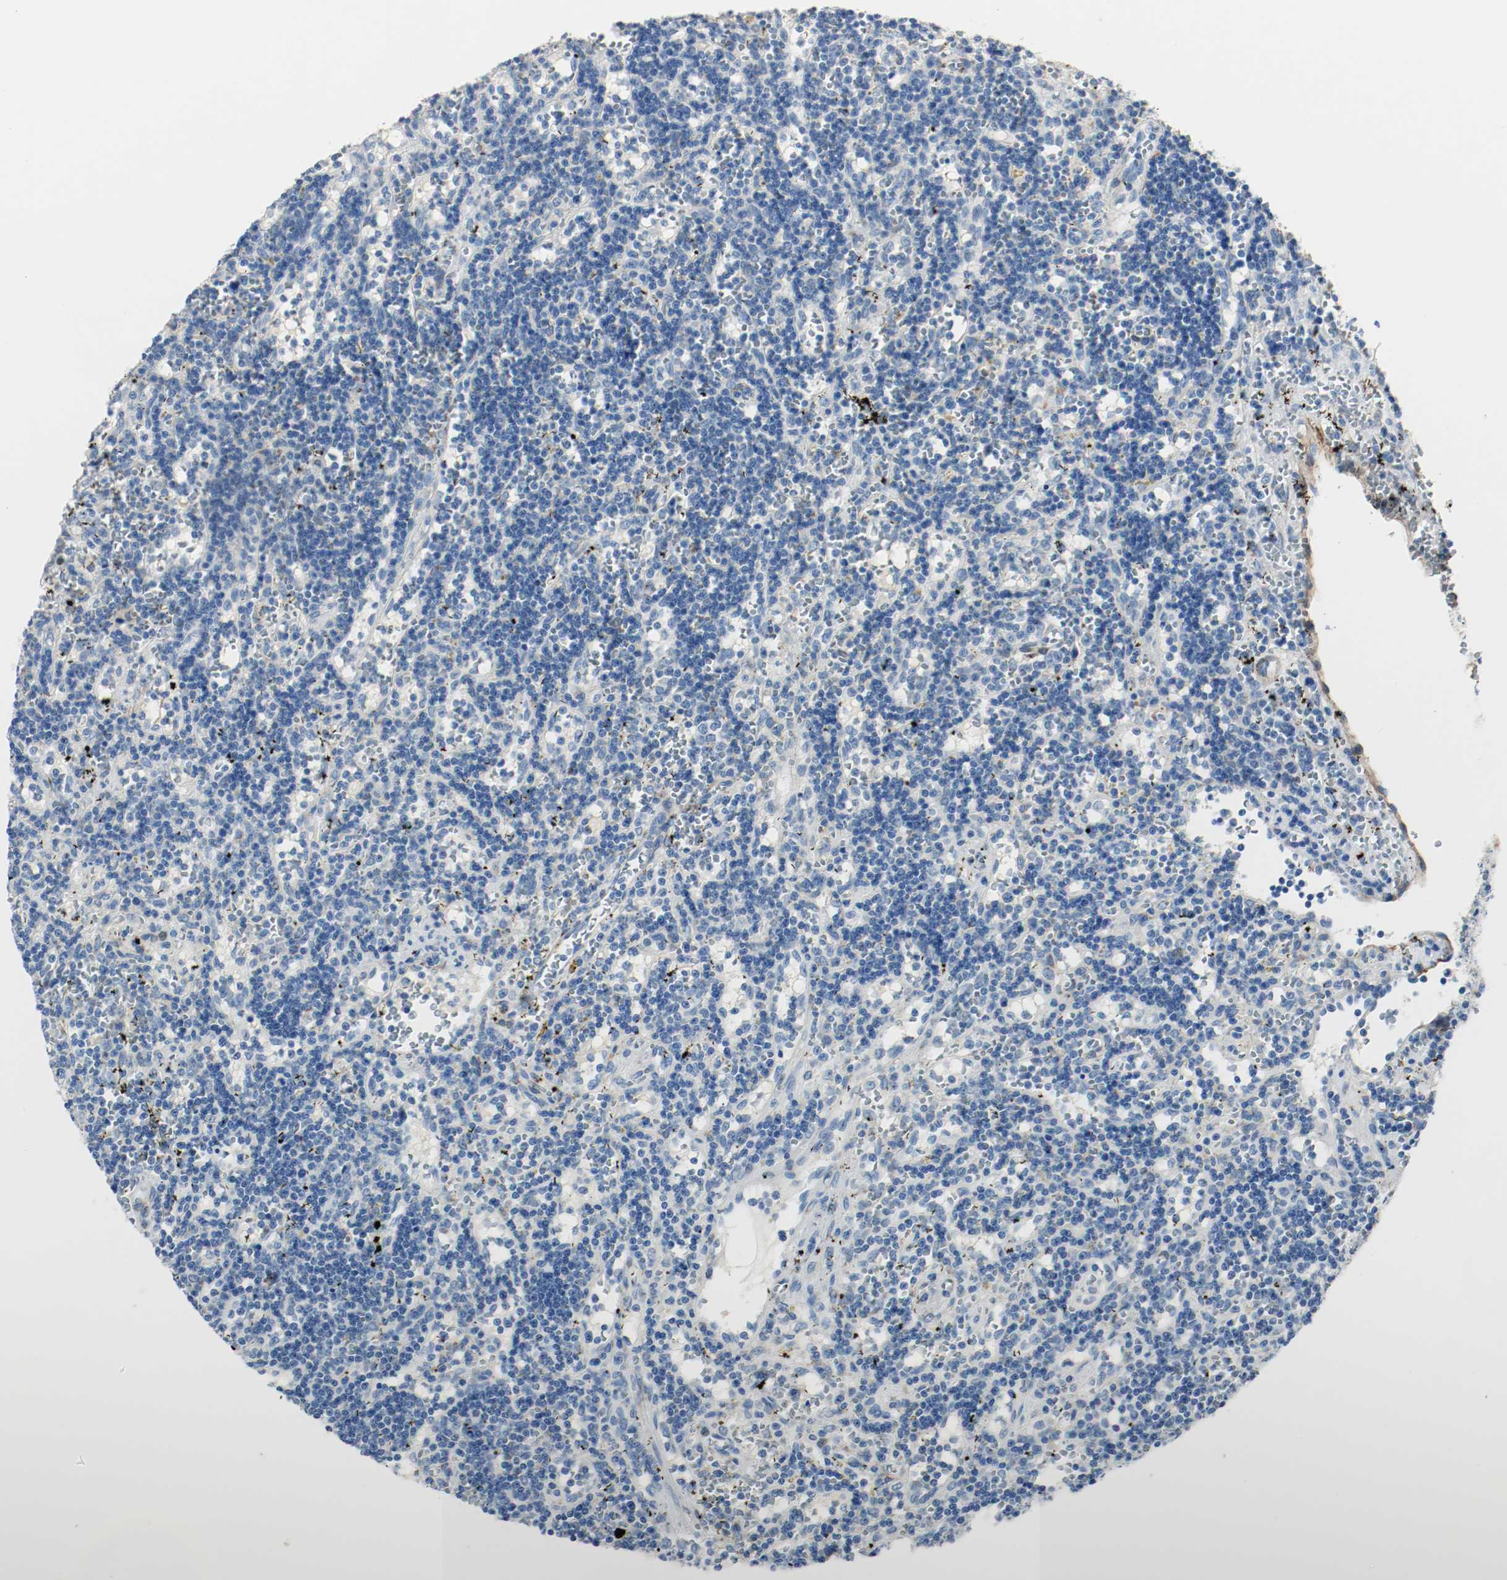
{"staining": {"intensity": "negative", "quantity": "none", "location": "none"}, "tissue": "lymphoma", "cell_type": "Tumor cells", "image_type": "cancer", "snomed": [{"axis": "morphology", "description": "Malignant lymphoma, non-Hodgkin's type, Low grade"}, {"axis": "topography", "description": "Spleen"}], "caption": "This is an IHC histopathology image of low-grade malignant lymphoma, non-Hodgkin's type. There is no positivity in tumor cells.", "gene": "LAMB1", "patient": {"sex": "male", "age": 60}}